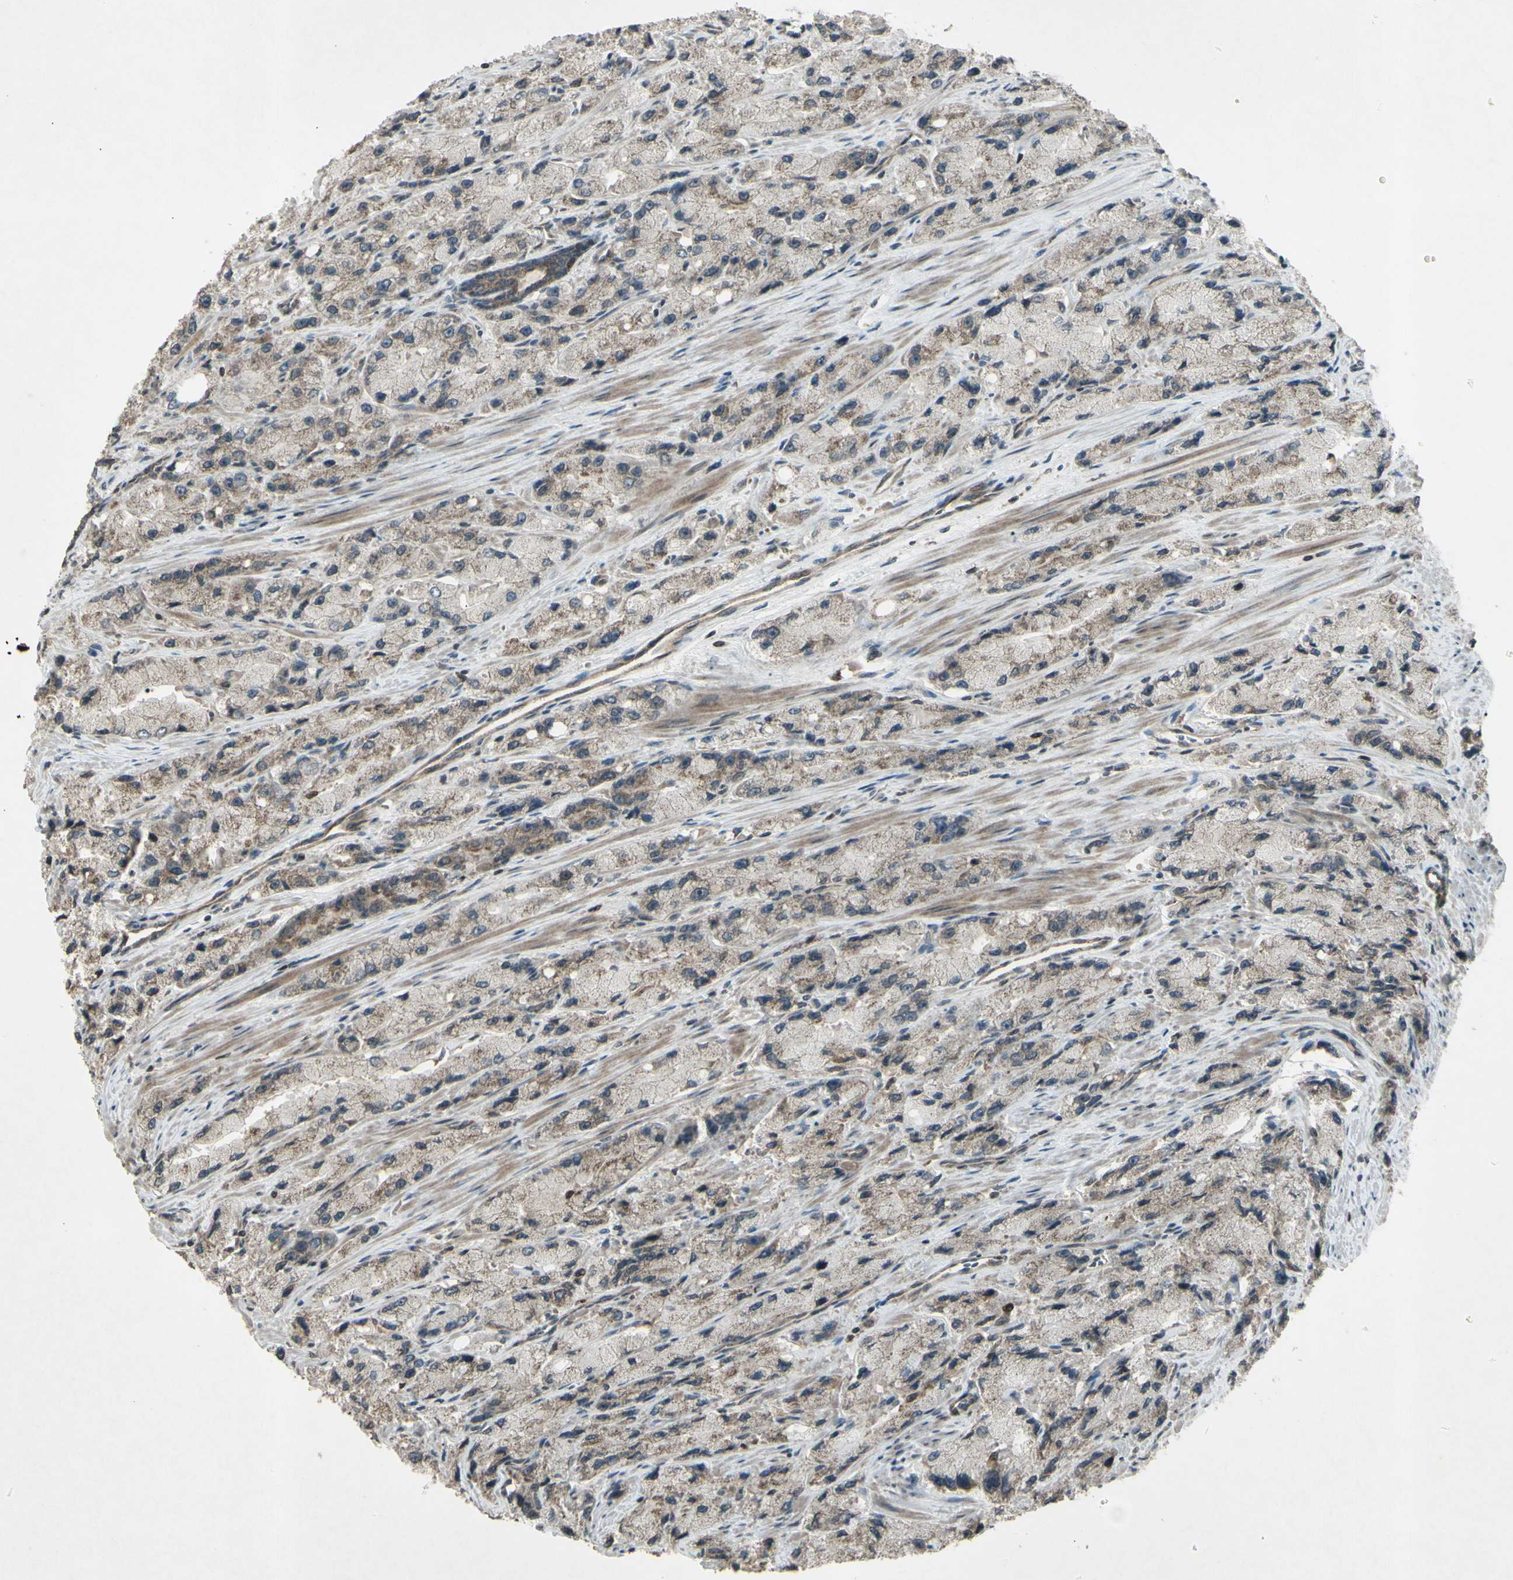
{"staining": {"intensity": "weak", "quantity": ">75%", "location": "cytoplasmic/membranous"}, "tissue": "prostate cancer", "cell_type": "Tumor cells", "image_type": "cancer", "snomed": [{"axis": "morphology", "description": "Adenocarcinoma, High grade"}, {"axis": "topography", "description": "Prostate"}], "caption": "Immunohistochemical staining of prostate cancer displays low levels of weak cytoplasmic/membranous positivity in approximately >75% of tumor cells. Immunohistochemistry stains the protein in brown and the nuclei are stained blue.", "gene": "BLNK", "patient": {"sex": "male", "age": 58}}